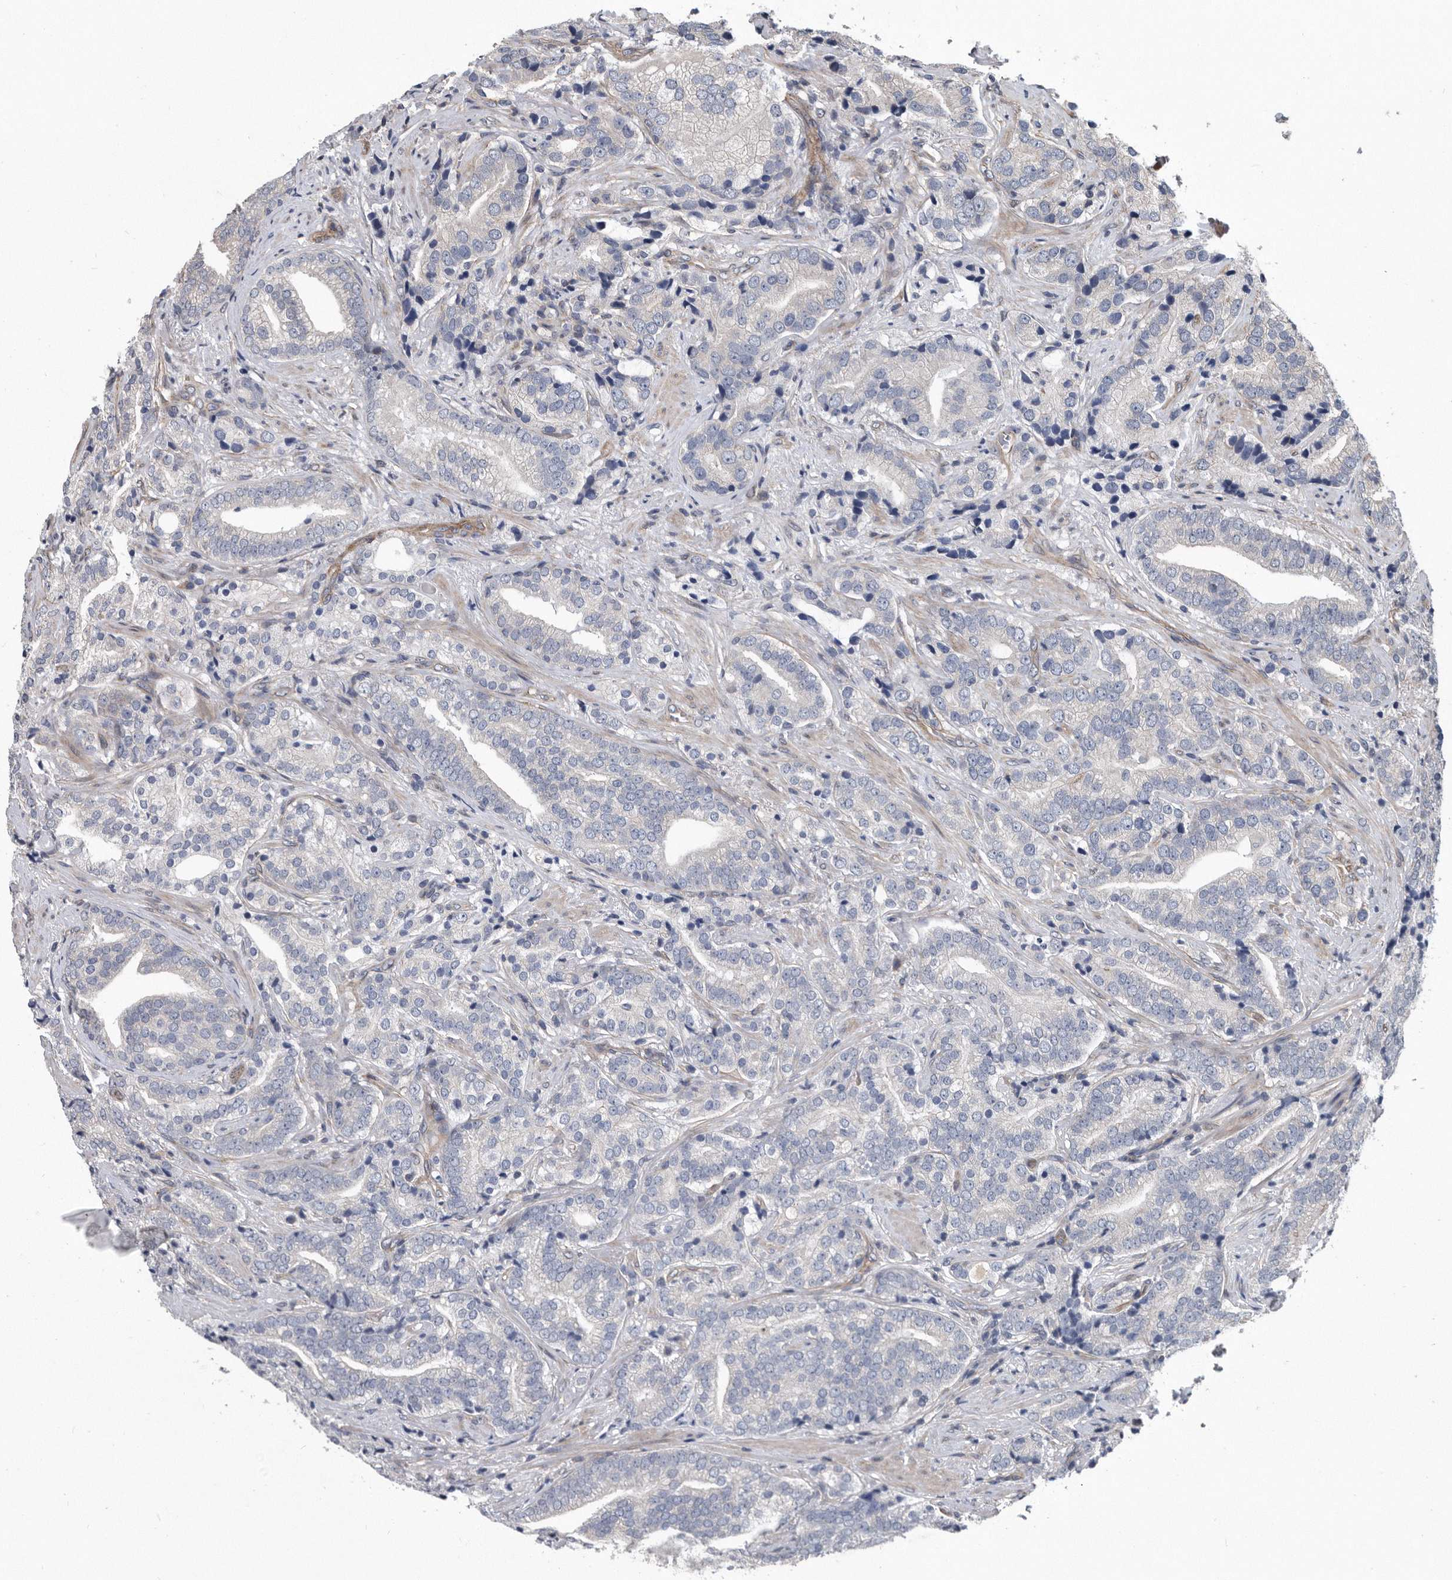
{"staining": {"intensity": "negative", "quantity": "none", "location": "none"}, "tissue": "prostate cancer", "cell_type": "Tumor cells", "image_type": "cancer", "snomed": [{"axis": "morphology", "description": "Adenocarcinoma, High grade"}, {"axis": "topography", "description": "Prostate"}], "caption": "There is no significant positivity in tumor cells of prostate cancer (adenocarcinoma (high-grade)).", "gene": "ARMCX1", "patient": {"sex": "male", "age": 57}}